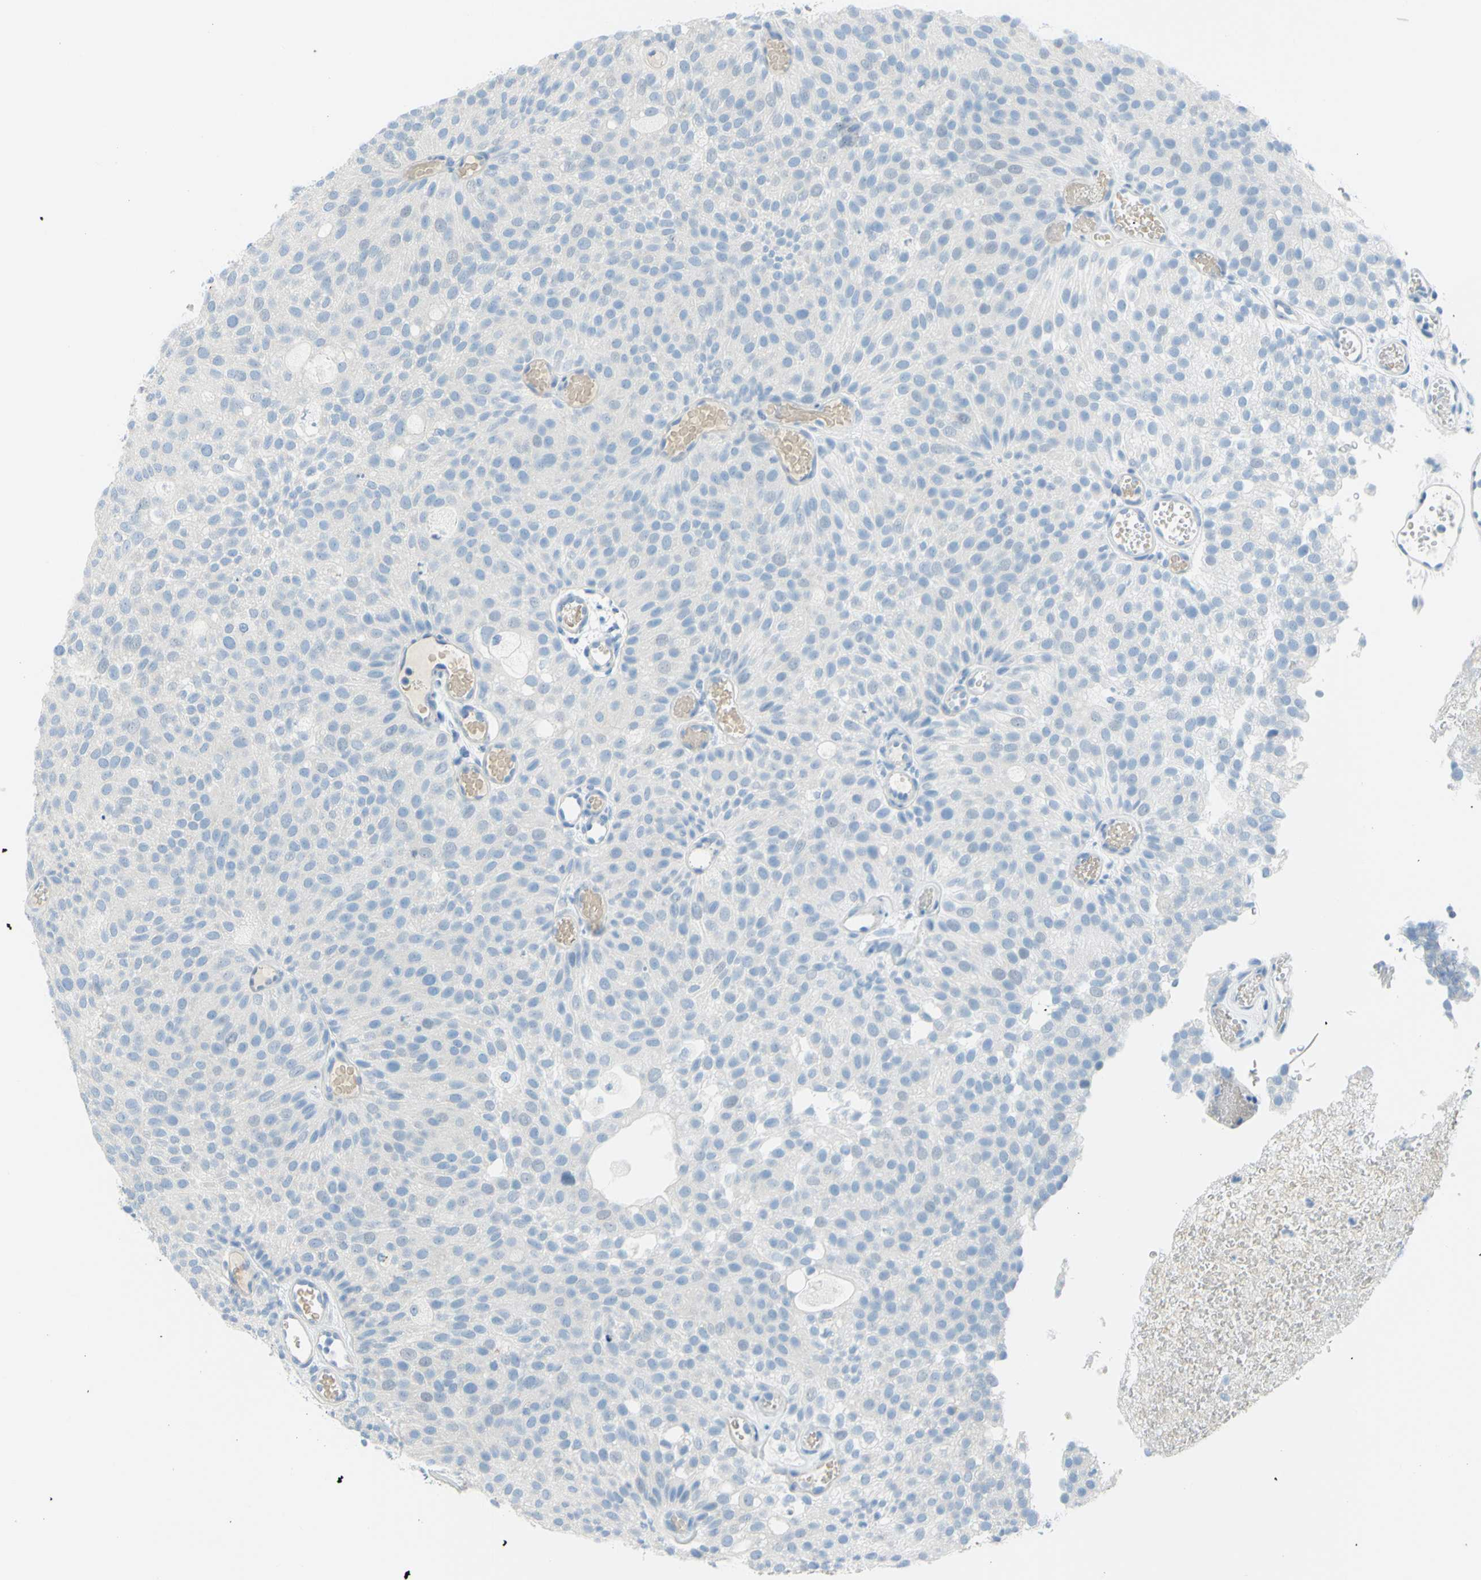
{"staining": {"intensity": "negative", "quantity": "none", "location": "none"}, "tissue": "urothelial cancer", "cell_type": "Tumor cells", "image_type": "cancer", "snomed": [{"axis": "morphology", "description": "Urothelial carcinoma, Low grade"}, {"axis": "topography", "description": "Urinary bladder"}], "caption": "The histopathology image reveals no significant positivity in tumor cells of urothelial carcinoma (low-grade). The staining was performed using DAB (3,3'-diaminobenzidine) to visualize the protein expression in brown, while the nuclei were stained in blue with hematoxylin (Magnification: 20x).", "gene": "DCT", "patient": {"sex": "male", "age": 78}}